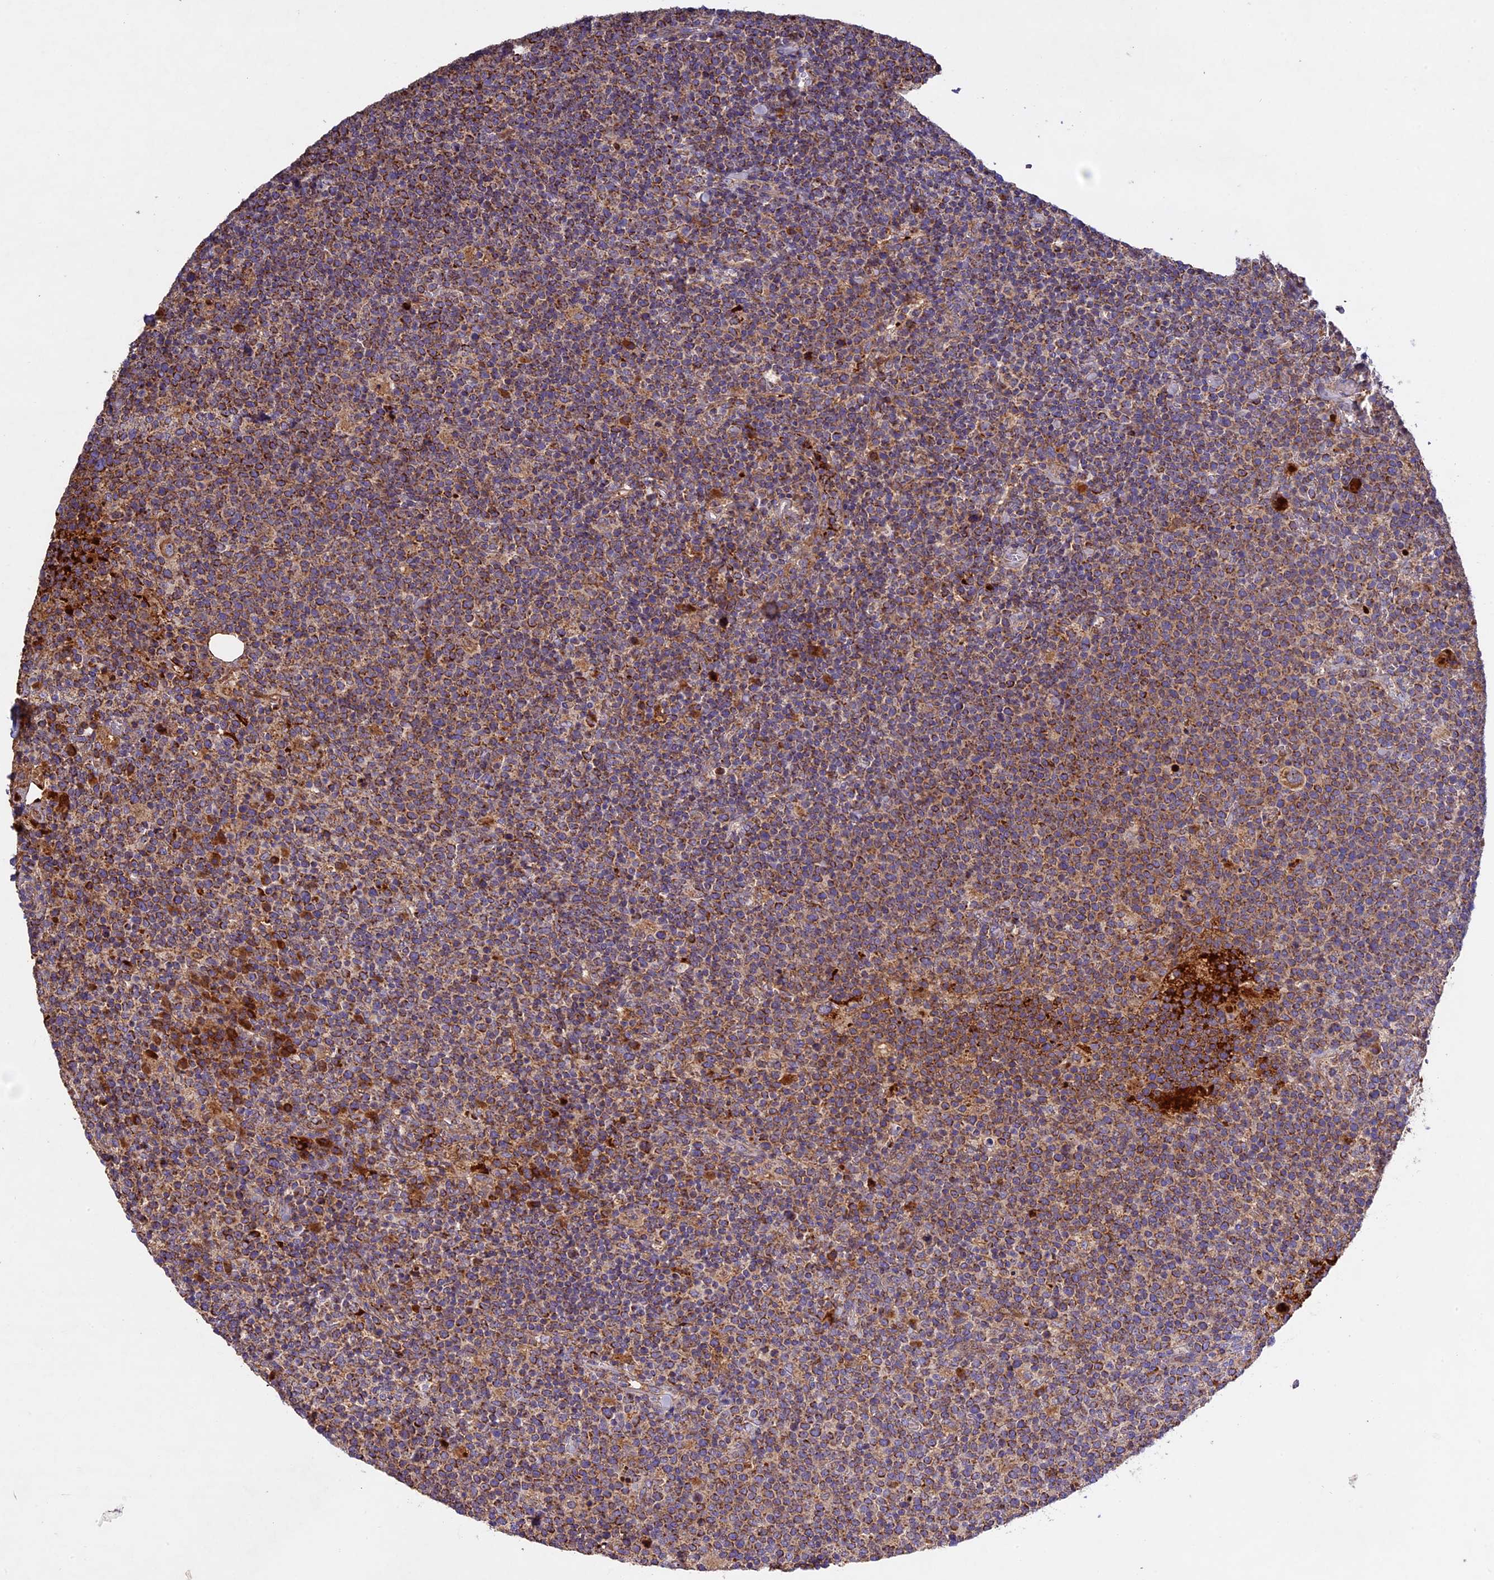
{"staining": {"intensity": "strong", "quantity": "25%-75%", "location": "cytoplasmic/membranous"}, "tissue": "lymphoma", "cell_type": "Tumor cells", "image_type": "cancer", "snomed": [{"axis": "morphology", "description": "Malignant lymphoma, non-Hodgkin's type, High grade"}, {"axis": "topography", "description": "Lymph node"}], "caption": "Lymphoma stained with a brown dye shows strong cytoplasmic/membranous positive staining in approximately 25%-75% of tumor cells.", "gene": "OCEL1", "patient": {"sex": "male", "age": 61}}